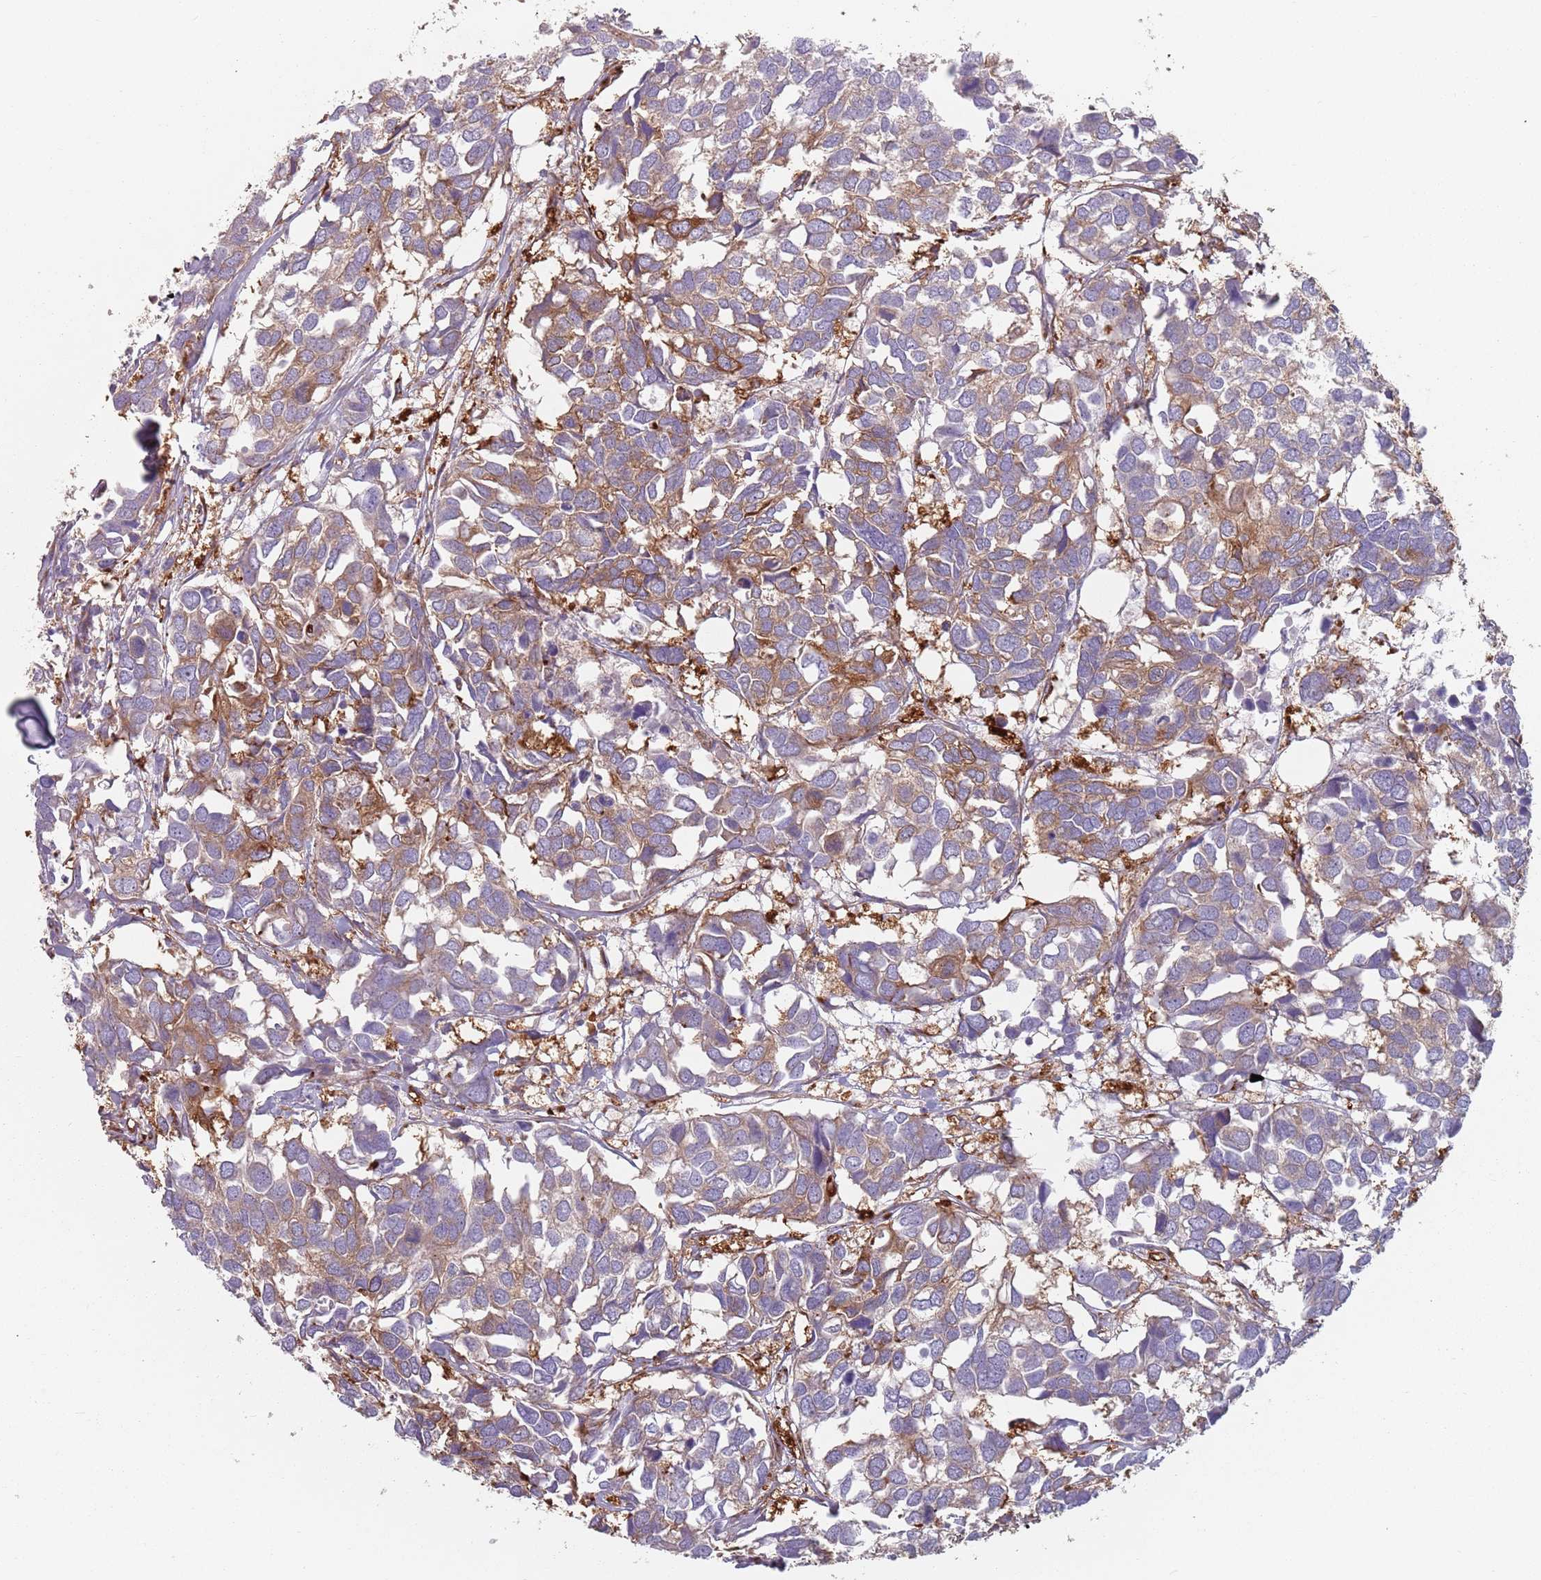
{"staining": {"intensity": "moderate", "quantity": "25%-75%", "location": "cytoplasmic/membranous"}, "tissue": "breast cancer", "cell_type": "Tumor cells", "image_type": "cancer", "snomed": [{"axis": "morphology", "description": "Duct carcinoma"}, {"axis": "topography", "description": "Breast"}], "caption": "Moderate cytoplasmic/membranous positivity is identified in about 25%-75% of tumor cells in invasive ductal carcinoma (breast). Nuclei are stained in blue.", "gene": "TPD52L2", "patient": {"sex": "female", "age": 83}}